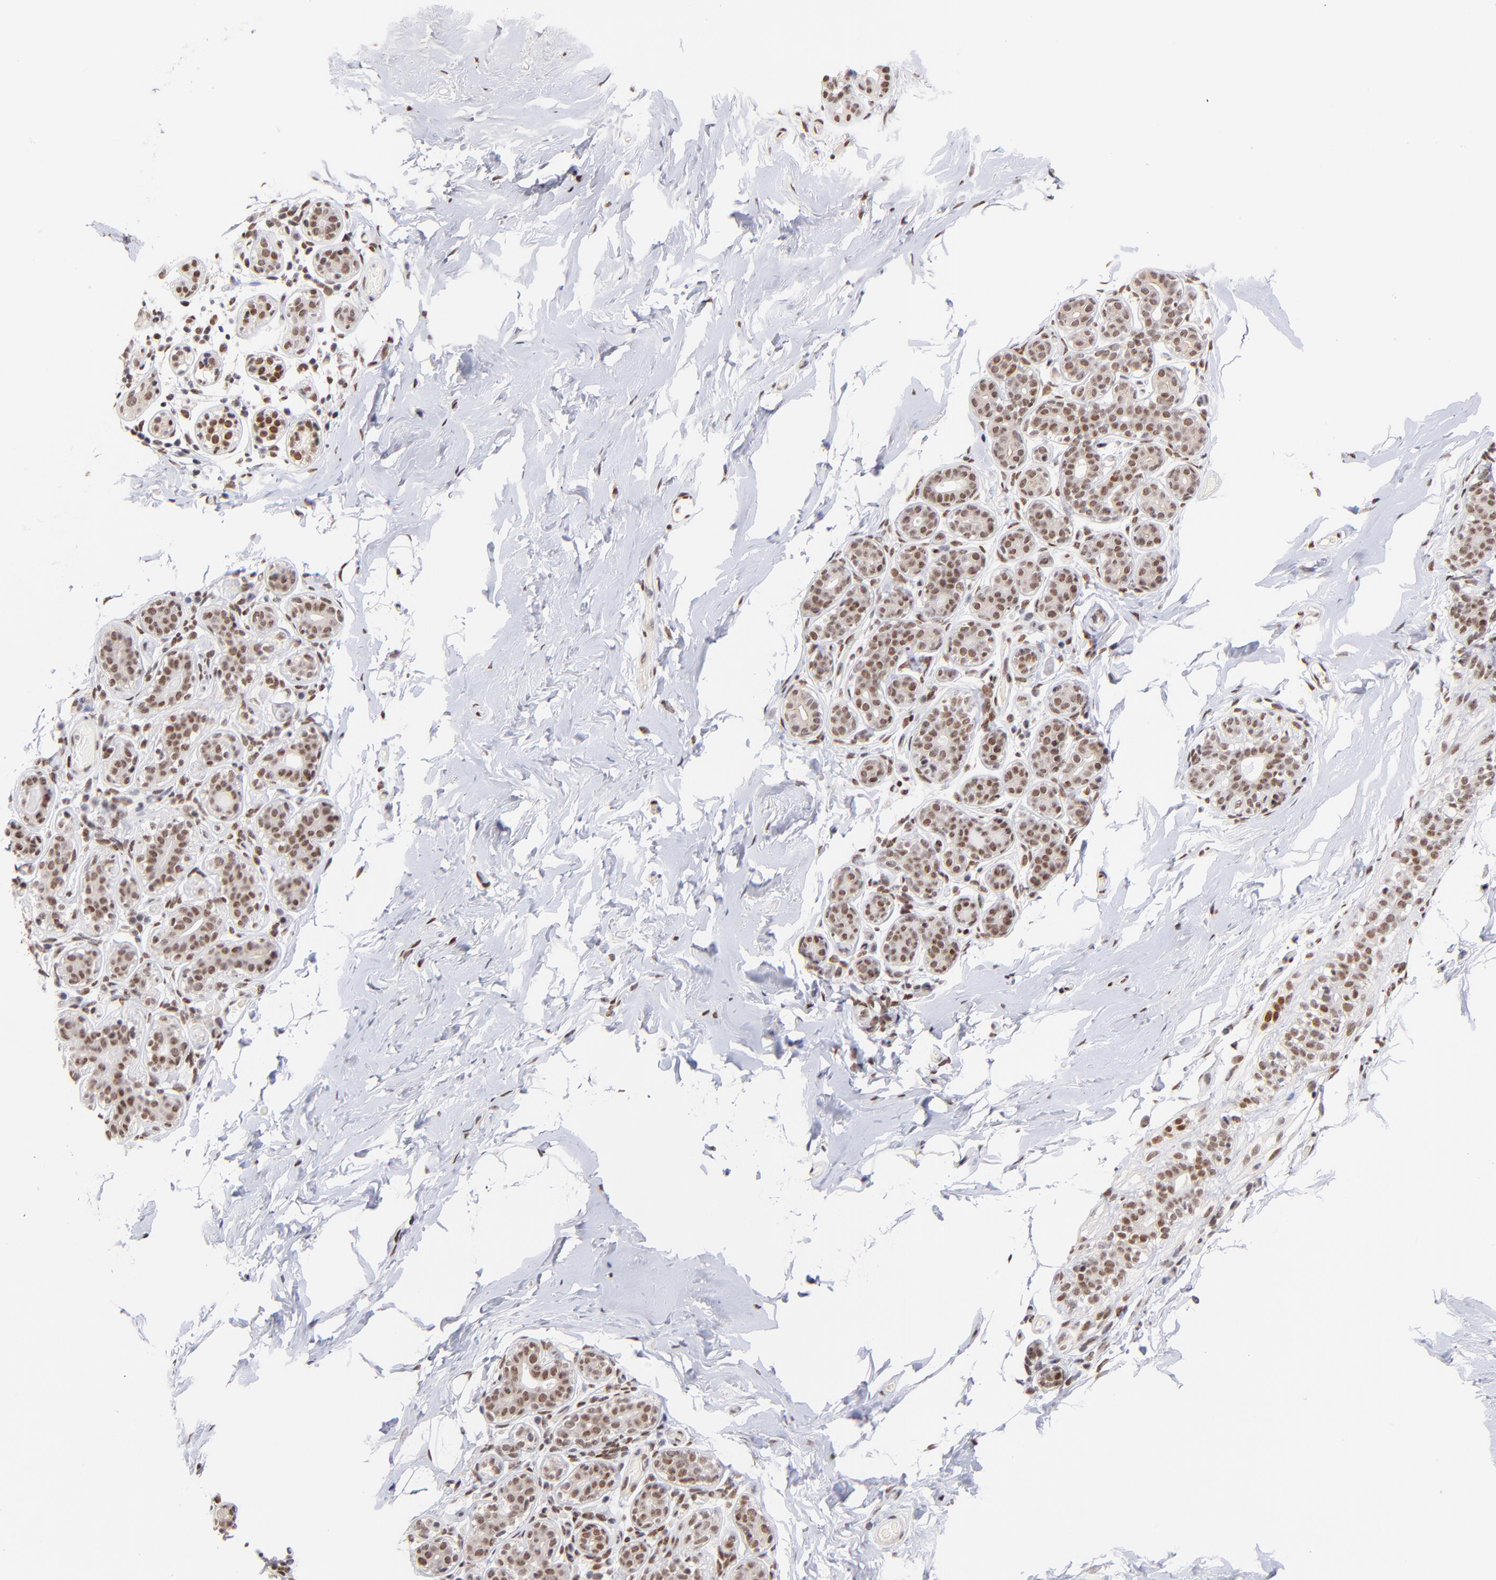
{"staining": {"intensity": "moderate", "quantity": ">75%", "location": "nuclear"}, "tissue": "breast", "cell_type": "Adipocytes", "image_type": "normal", "snomed": [{"axis": "morphology", "description": "Normal tissue, NOS"}, {"axis": "topography", "description": "Breast"}, {"axis": "topography", "description": "Soft tissue"}], "caption": "An IHC micrograph of normal tissue is shown. Protein staining in brown highlights moderate nuclear positivity in breast within adipocytes.", "gene": "MIDEAS", "patient": {"sex": "female", "age": 75}}